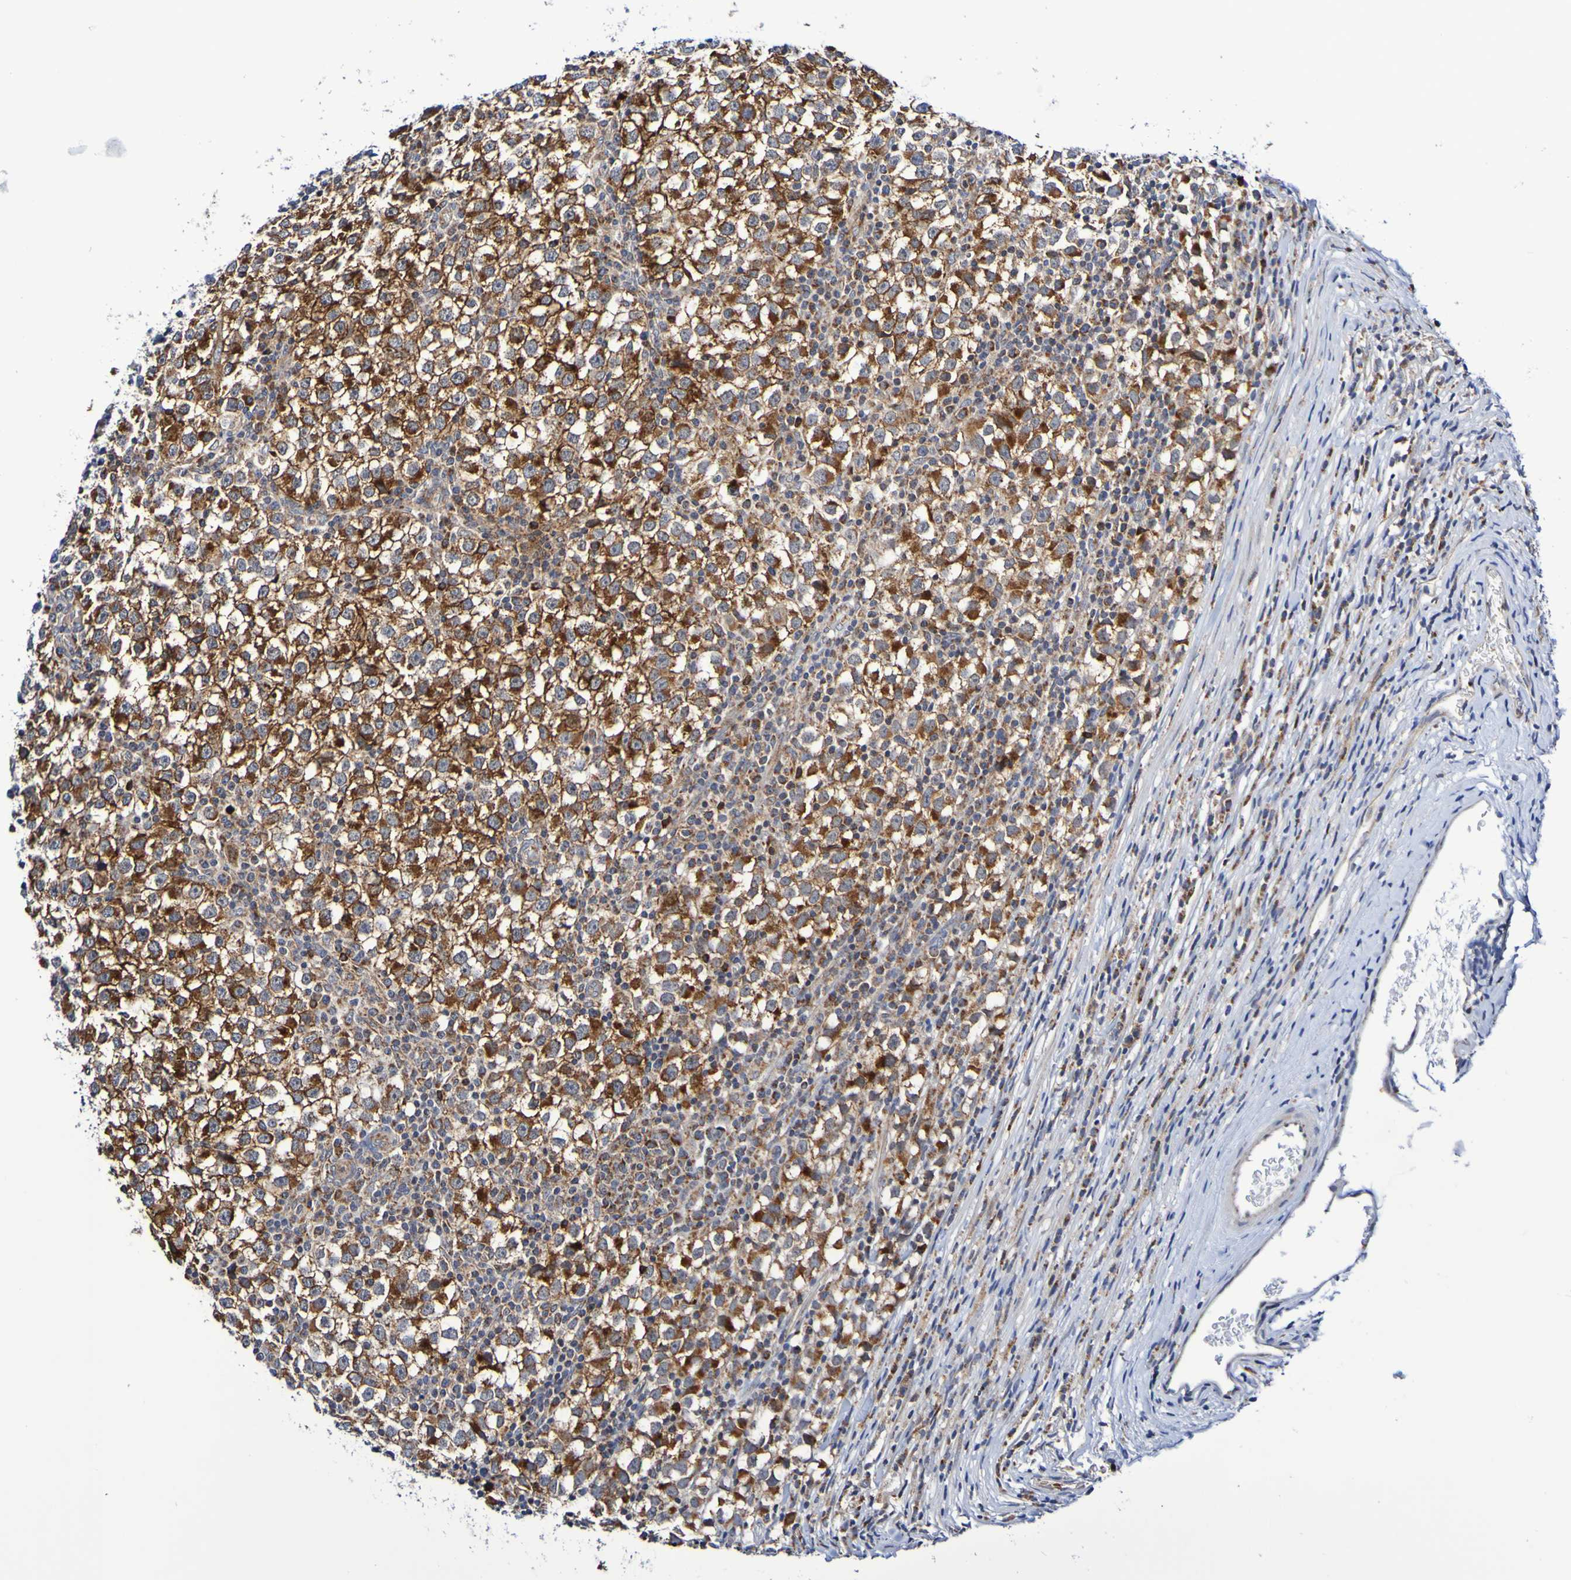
{"staining": {"intensity": "strong", "quantity": ">75%", "location": "cytoplasmic/membranous"}, "tissue": "testis cancer", "cell_type": "Tumor cells", "image_type": "cancer", "snomed": [{"axis": "morphology", "description": "Seminoma, NOS"}, {"axis": "topography", "description": "Testis"}], "caption": "IHC of testis seminoma exhibits high levels of strong cytoplasmic/membranous expression in about >75% of tumor cells.", "gene": "GJB1", "patient": {"sex": "male", "age": 65}}